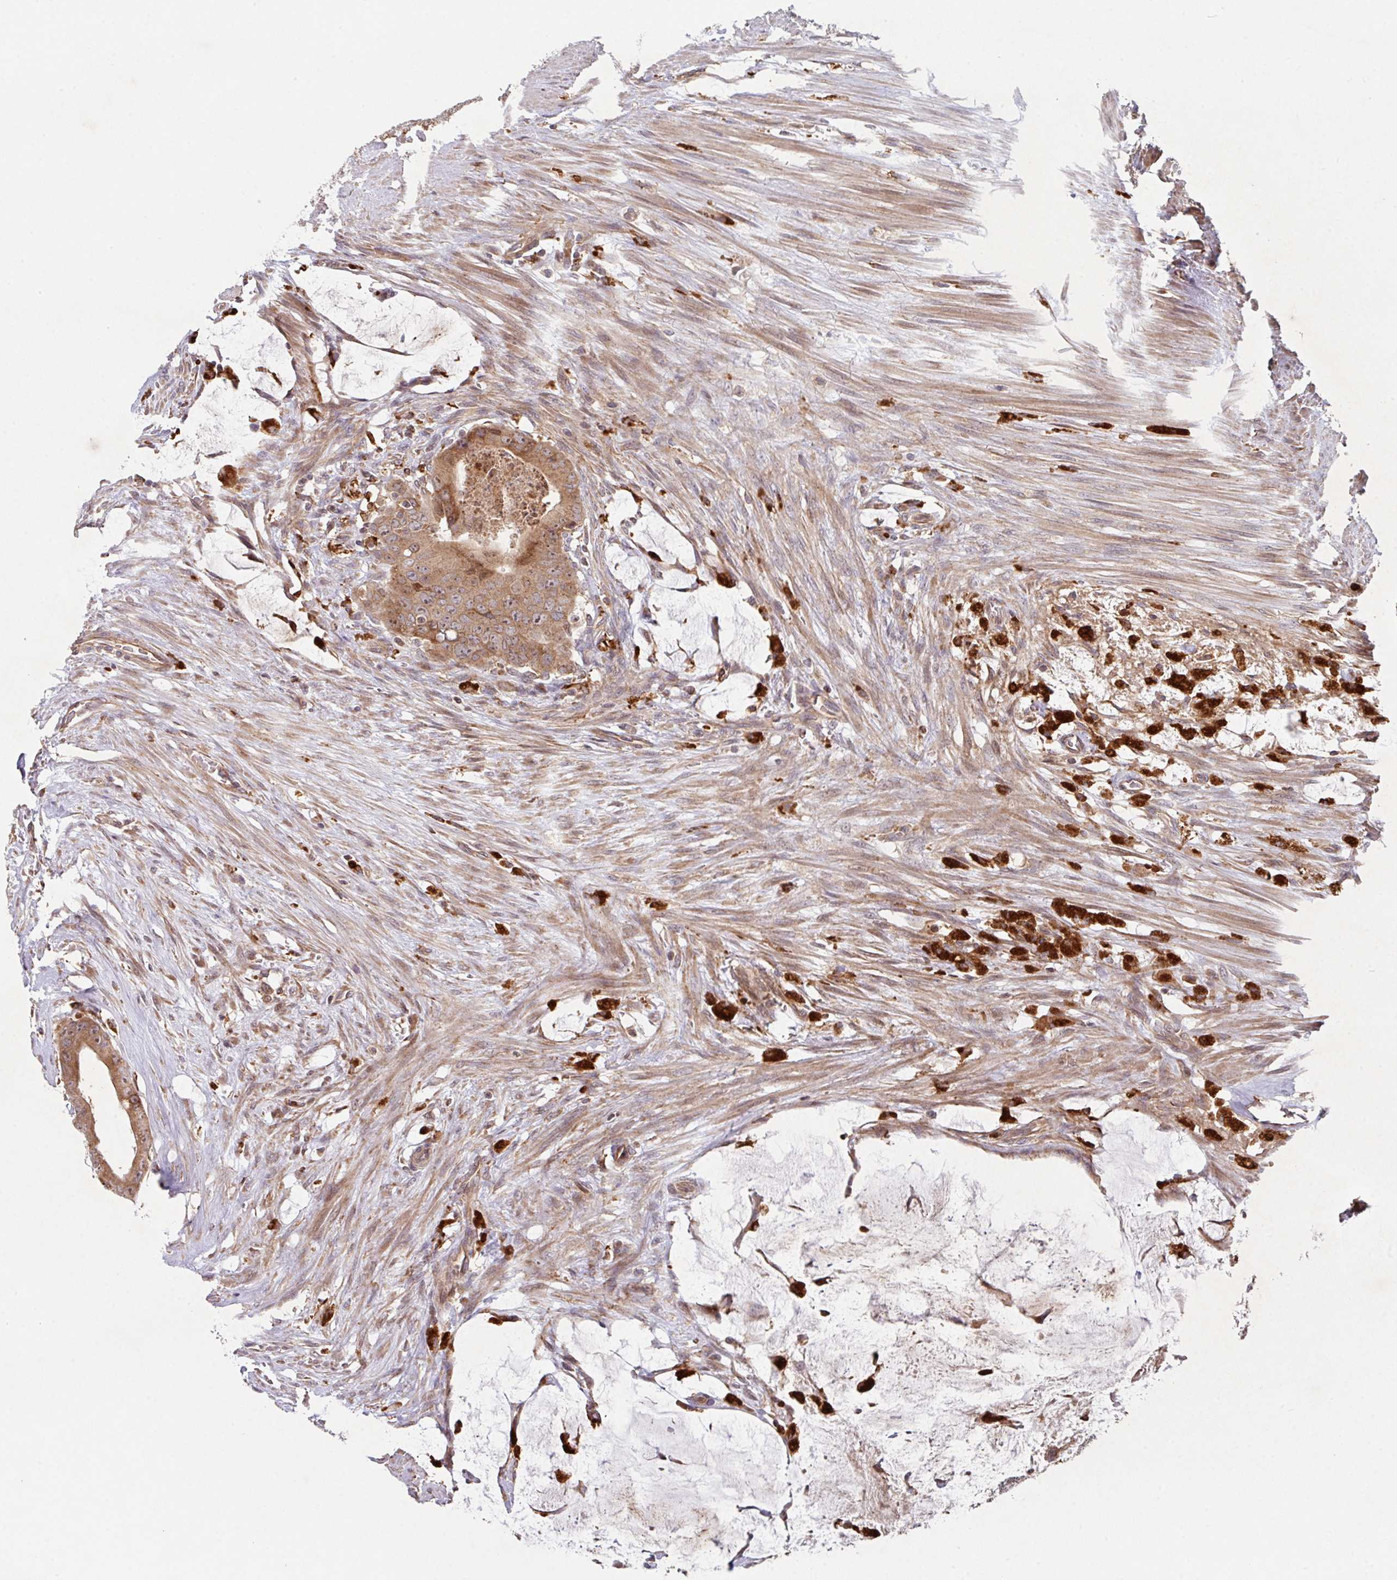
{"staining": {"intensity": "moderate", "quantity": ">75%", "location": "cytoplasmic/membranous"}, "tissue": "colorectal cancer", "cell_type": "Tumor cells", "image_type": "cancer", "snomed": [{"axis": "morphology", "description": "Adenocarcinoma, NOS"}, {"axis": "topography", "description": "Rectum"}], "caption": "Immunohistochemical staining of colorectal cancer reveals medium levels of moderate cytoplasmic/membranous positivity in approximately >75% of tumor cells.", "gene": "TRIM14", "patient": {"sex": "male", "age": 78}}